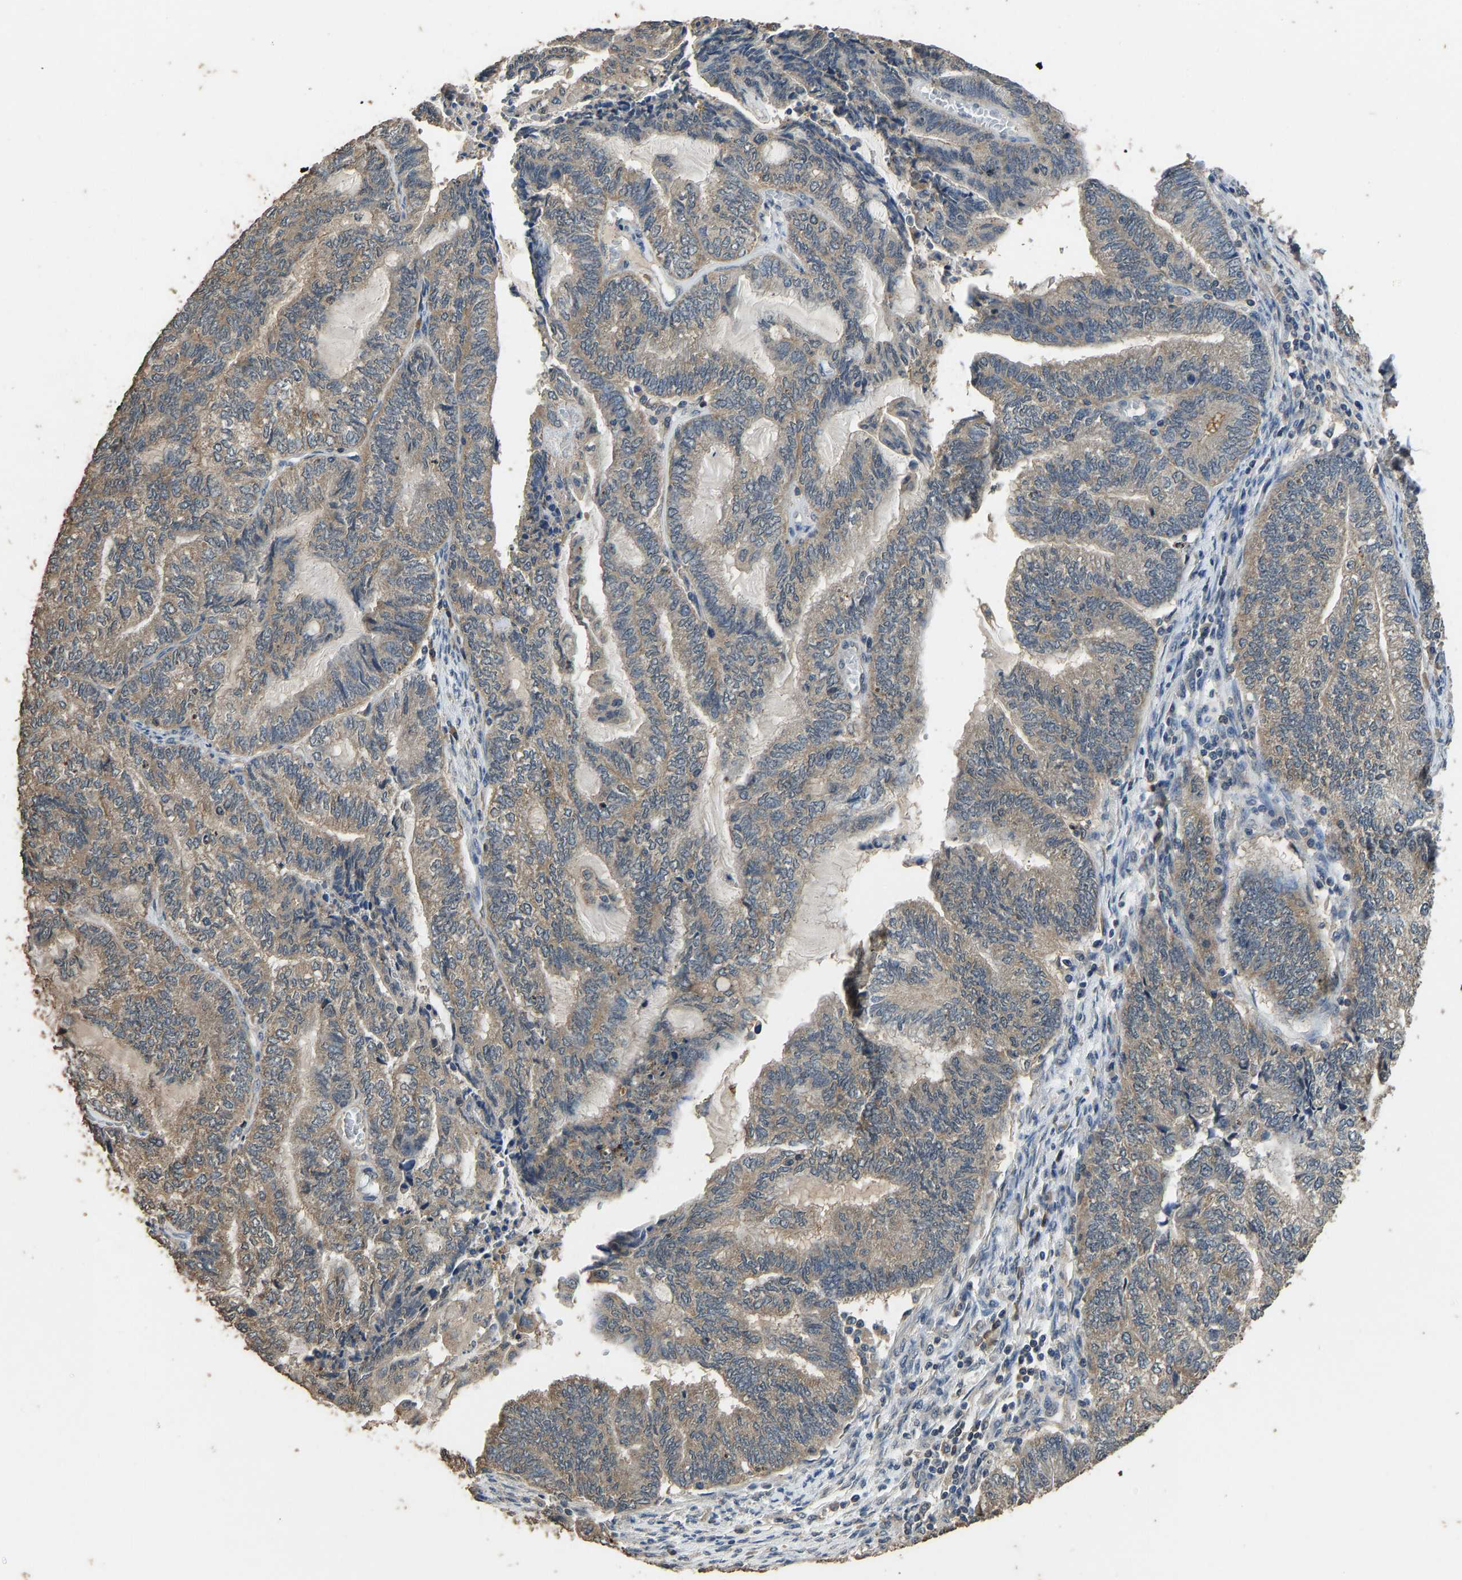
{"staining": {"intensity": "weak", "quantity": "25%-75%", "location": "cytoplasmic/membranous"}, "tissue": "endometrial cancer", "cell_type": "Tumor cells", "image_type": "cancer", "snomed": [{"axis": "morphology", "description": "Adenocarcinoma, NOS"}, {"axis": "topography", "description": "Uterus"}, {"axis": "topography", "description": "Endometrium"}], "caption": "Immunohistochemistry (IHC) of human endometrial cancer shows low levels of weak cytoplasmic/membranous staining in approximately 25%-75% of tumor cells.", "gene": "CIDEC", "patient": {"sex": "female", "age": 70}}